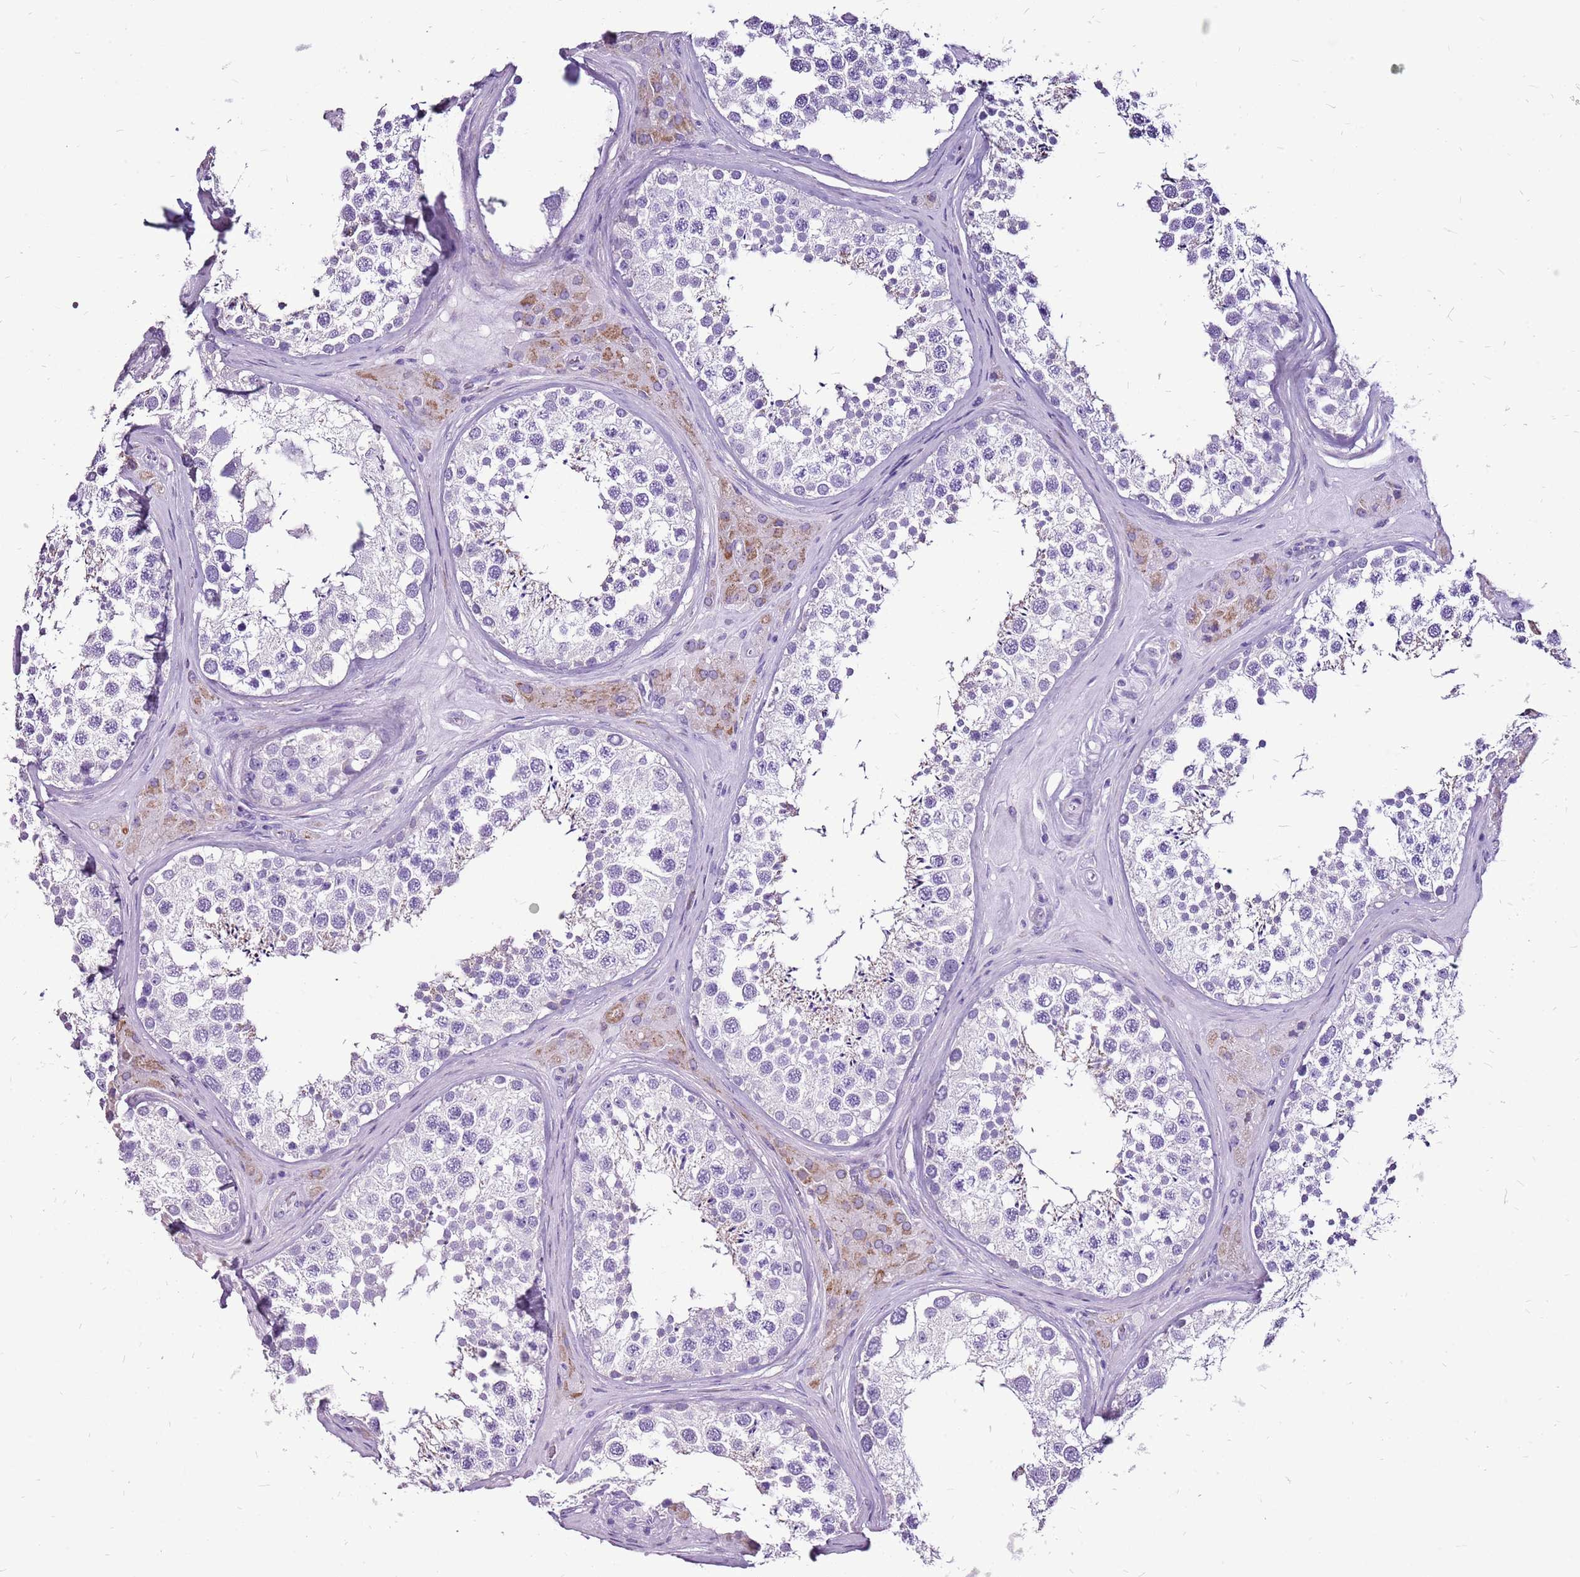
{"staining": {"intensity": "weak", "quantity": "<25%", "location": "cytoplasmic/membranous"}, "tissue": "testis", "cell_type": "Cells in seminiferous ducts", "image_type": "normal", "snomed": [{"axis": "morphology", "description": "Normal tissue, NOS"}, {"axis": "topography", "description": "Testis"}], "caption": "Protein analysis of unremarkable testis reveals no significant staining in cells in seminiferous ducts.", "gene": "ACSS3", "patient": {"sex": "male", "age": 46}}